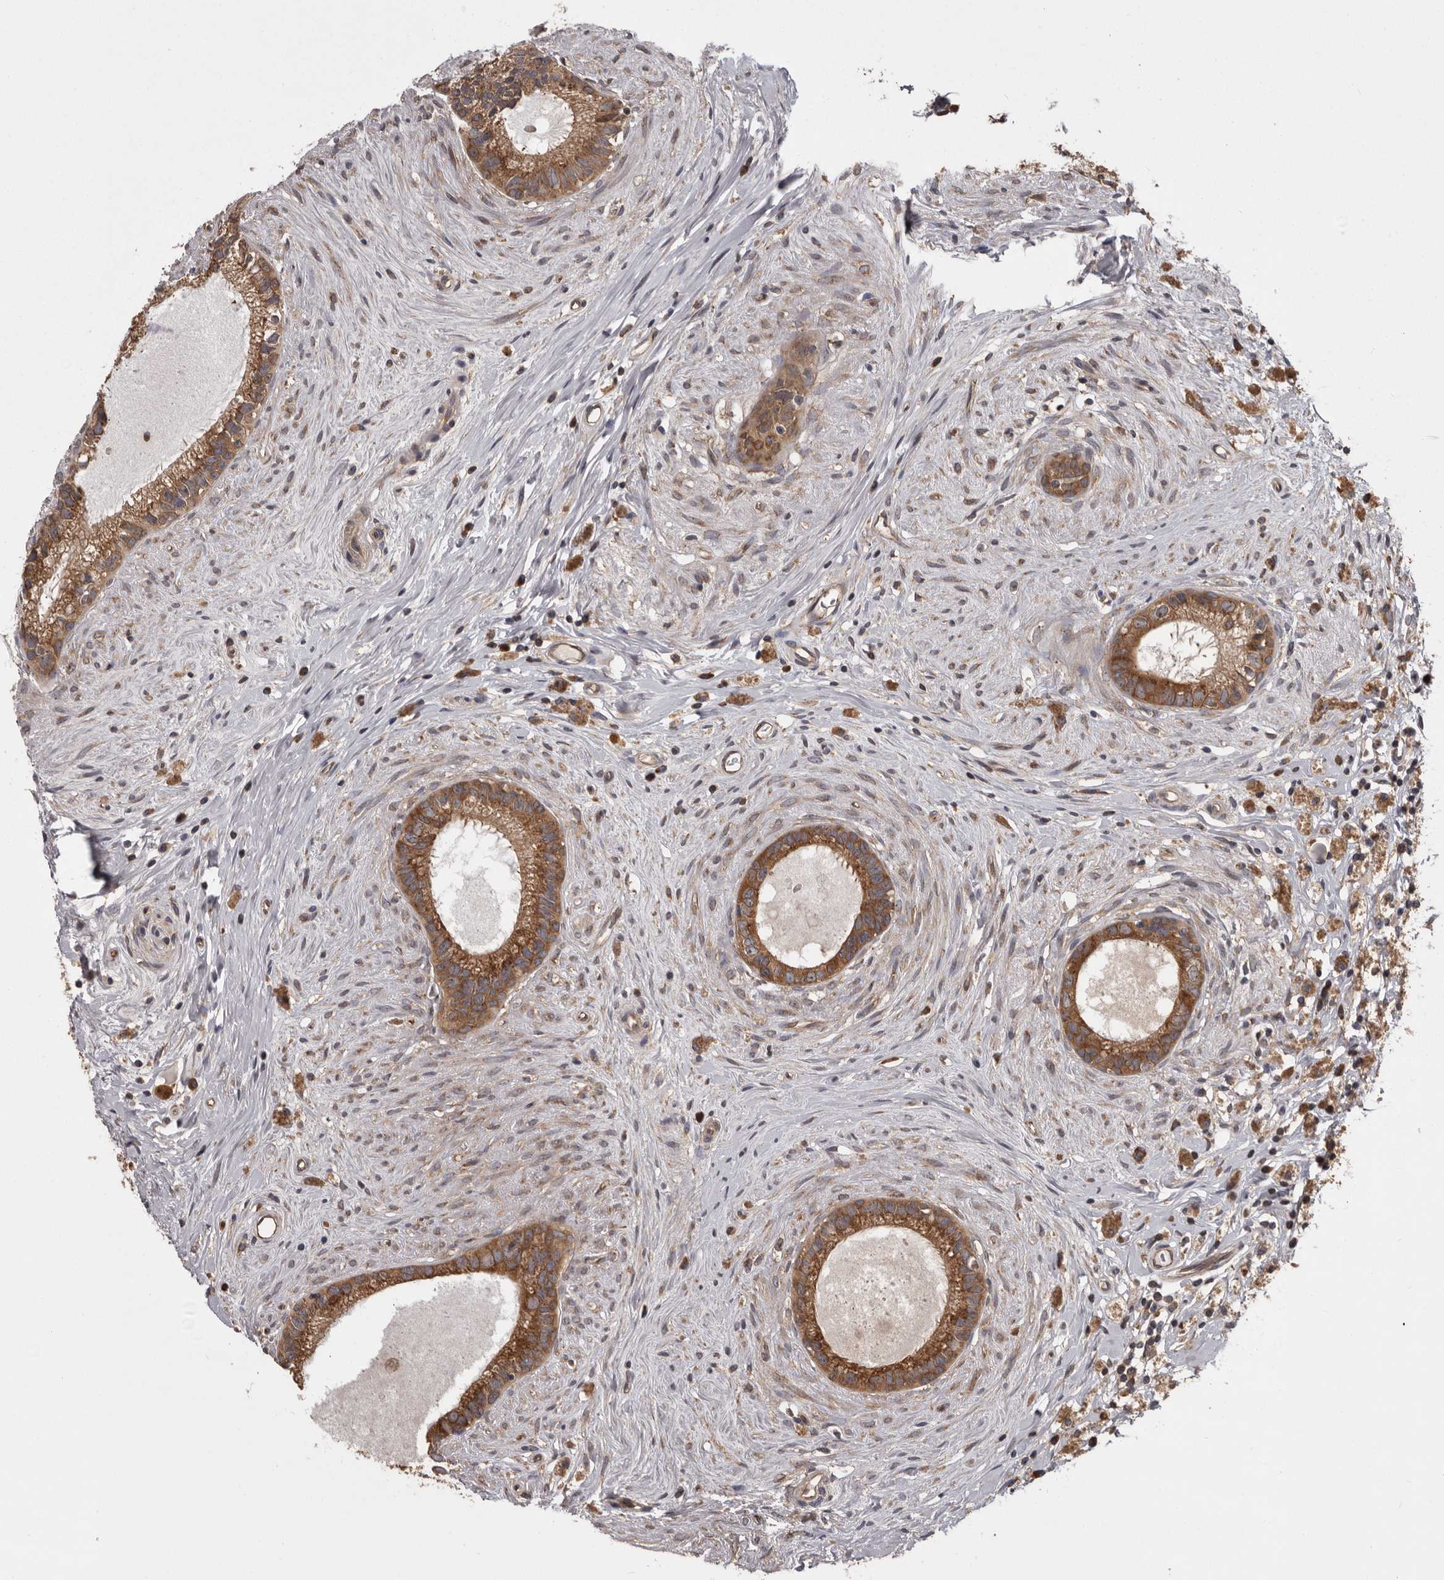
{"staining": {"intensity": "moderate", "quantity": ">75%", "location": "cytoplasmic/membranous"}, "tissue": "epididymis", "cell_type": "Glandular cells", "image_type": "normal", "snomed": [{"axis": "morphology", "description": "Normal tissue, NOS"}, {"axis": "topography", "description": "Epididymis"}], "caption": "Protein expression analysis of normal human epididymis reveals moderate cytoplasmic/membranous staining in approximately >75% of glandular cells. The protein is stained brown, and the nuclei are stained in blue (DAB (3,3'-diaminobenzidine) IHC with brightfield microscopy, high magnification).", "gene": "DARS1", "patient": {"sex": "male", "age": 80}}